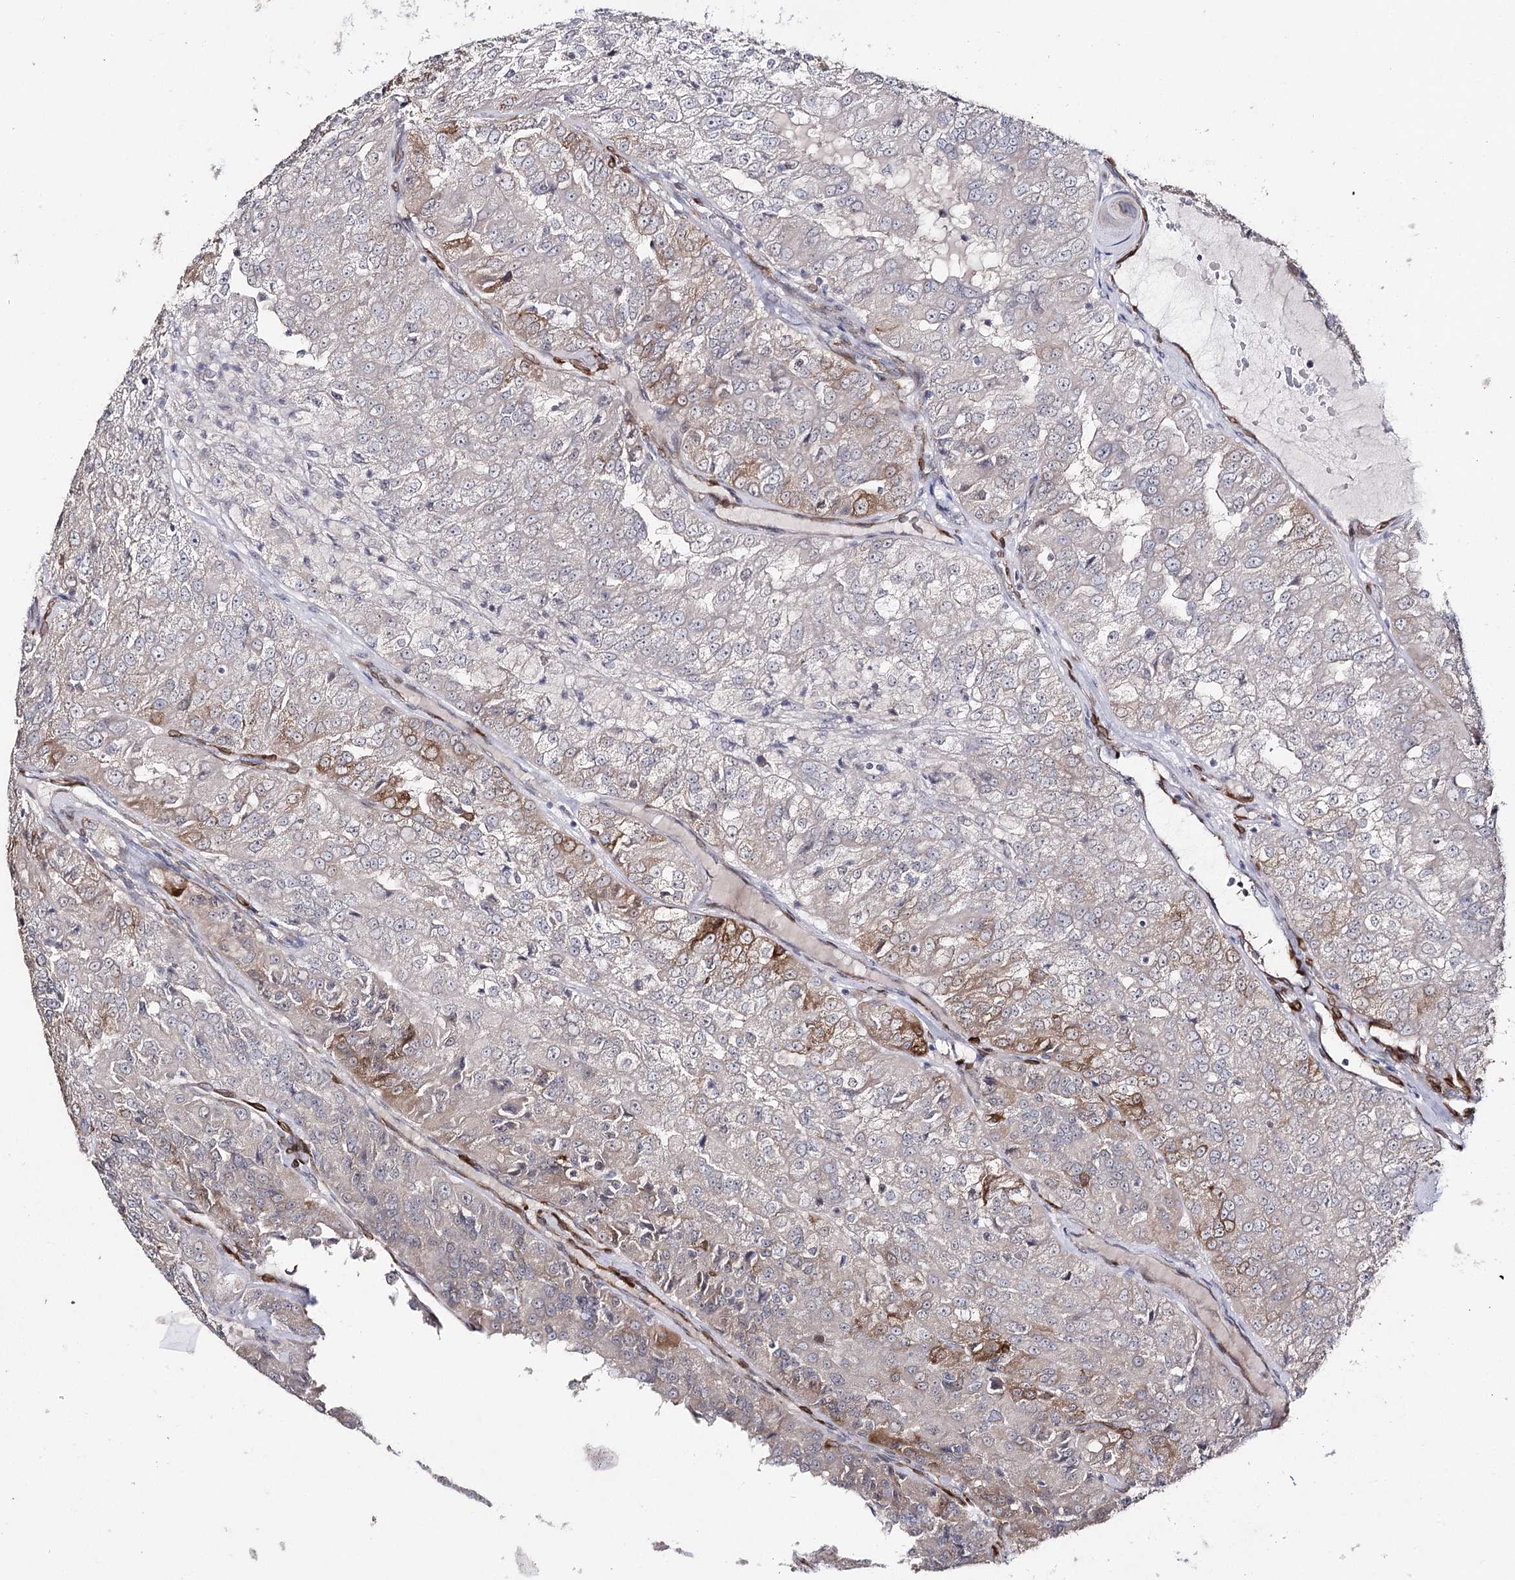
{"staining": {"intensity": "moderate", "quantity": "<25%", "location": "cytoplasmic/membranous"}, "tissue": "renal cancer", "cell_type": "Tumor cells", "image_type": "cancer", "snomed": [{"axis": "morphology", "description": "Adenocarcinoma, NOS"}, {"axis": "topography", "description": "Kidney"}], "caption": "A high-resolution photomicrograph shows immunohistochemistry staining of renal adenocarcinoma, which reveals moderate cytoplasmic/membranous staining in approximately <25% of tumor cells.", "gene": "HSD11B2", "patient": {"sex": "female", "age": 63}}